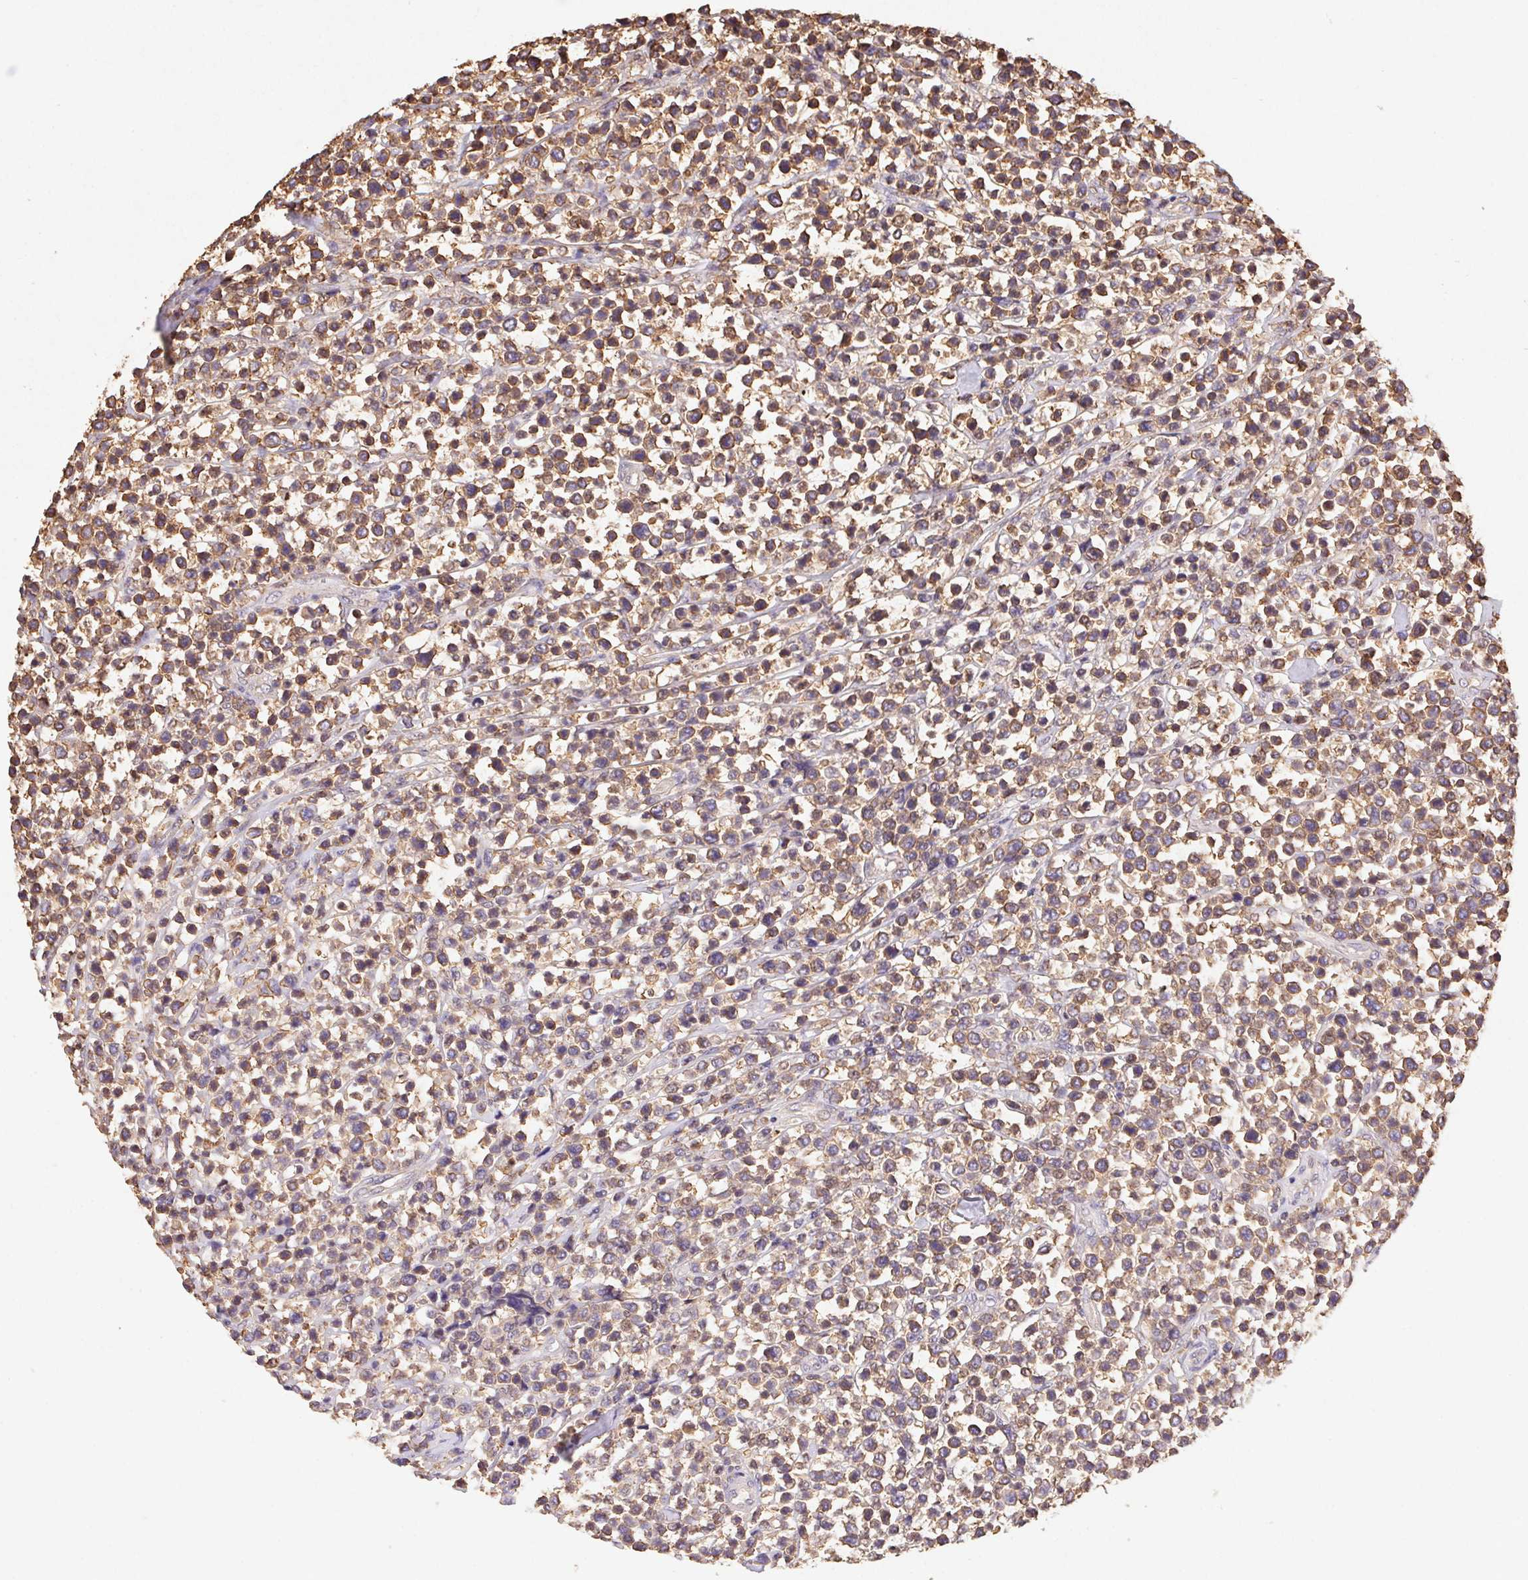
{"staining": {"intensity": "moderate", "quantity": "25%-75%", "location": "cytoplasmic/membranous"}, "tissue": "lymphoma", "cell_type": "Tumor cells", "image_type": "cancer", "snomed": [{"axis": "morphology", "description": "Malignant lymphoma, non-Hodgkin's type, High grade"}, {"axis": "topography", "description": "Soft tissue"}], "caption": "A photomicrograph of human high-grade malignant lymphoma, non-Hodgkin's type stained for a protein demonstrates moderate cytoplasmic/membranous brown staining in tumor cells.", "gene": "ATG10", "patient": {"sex": "female", "age": 56}}